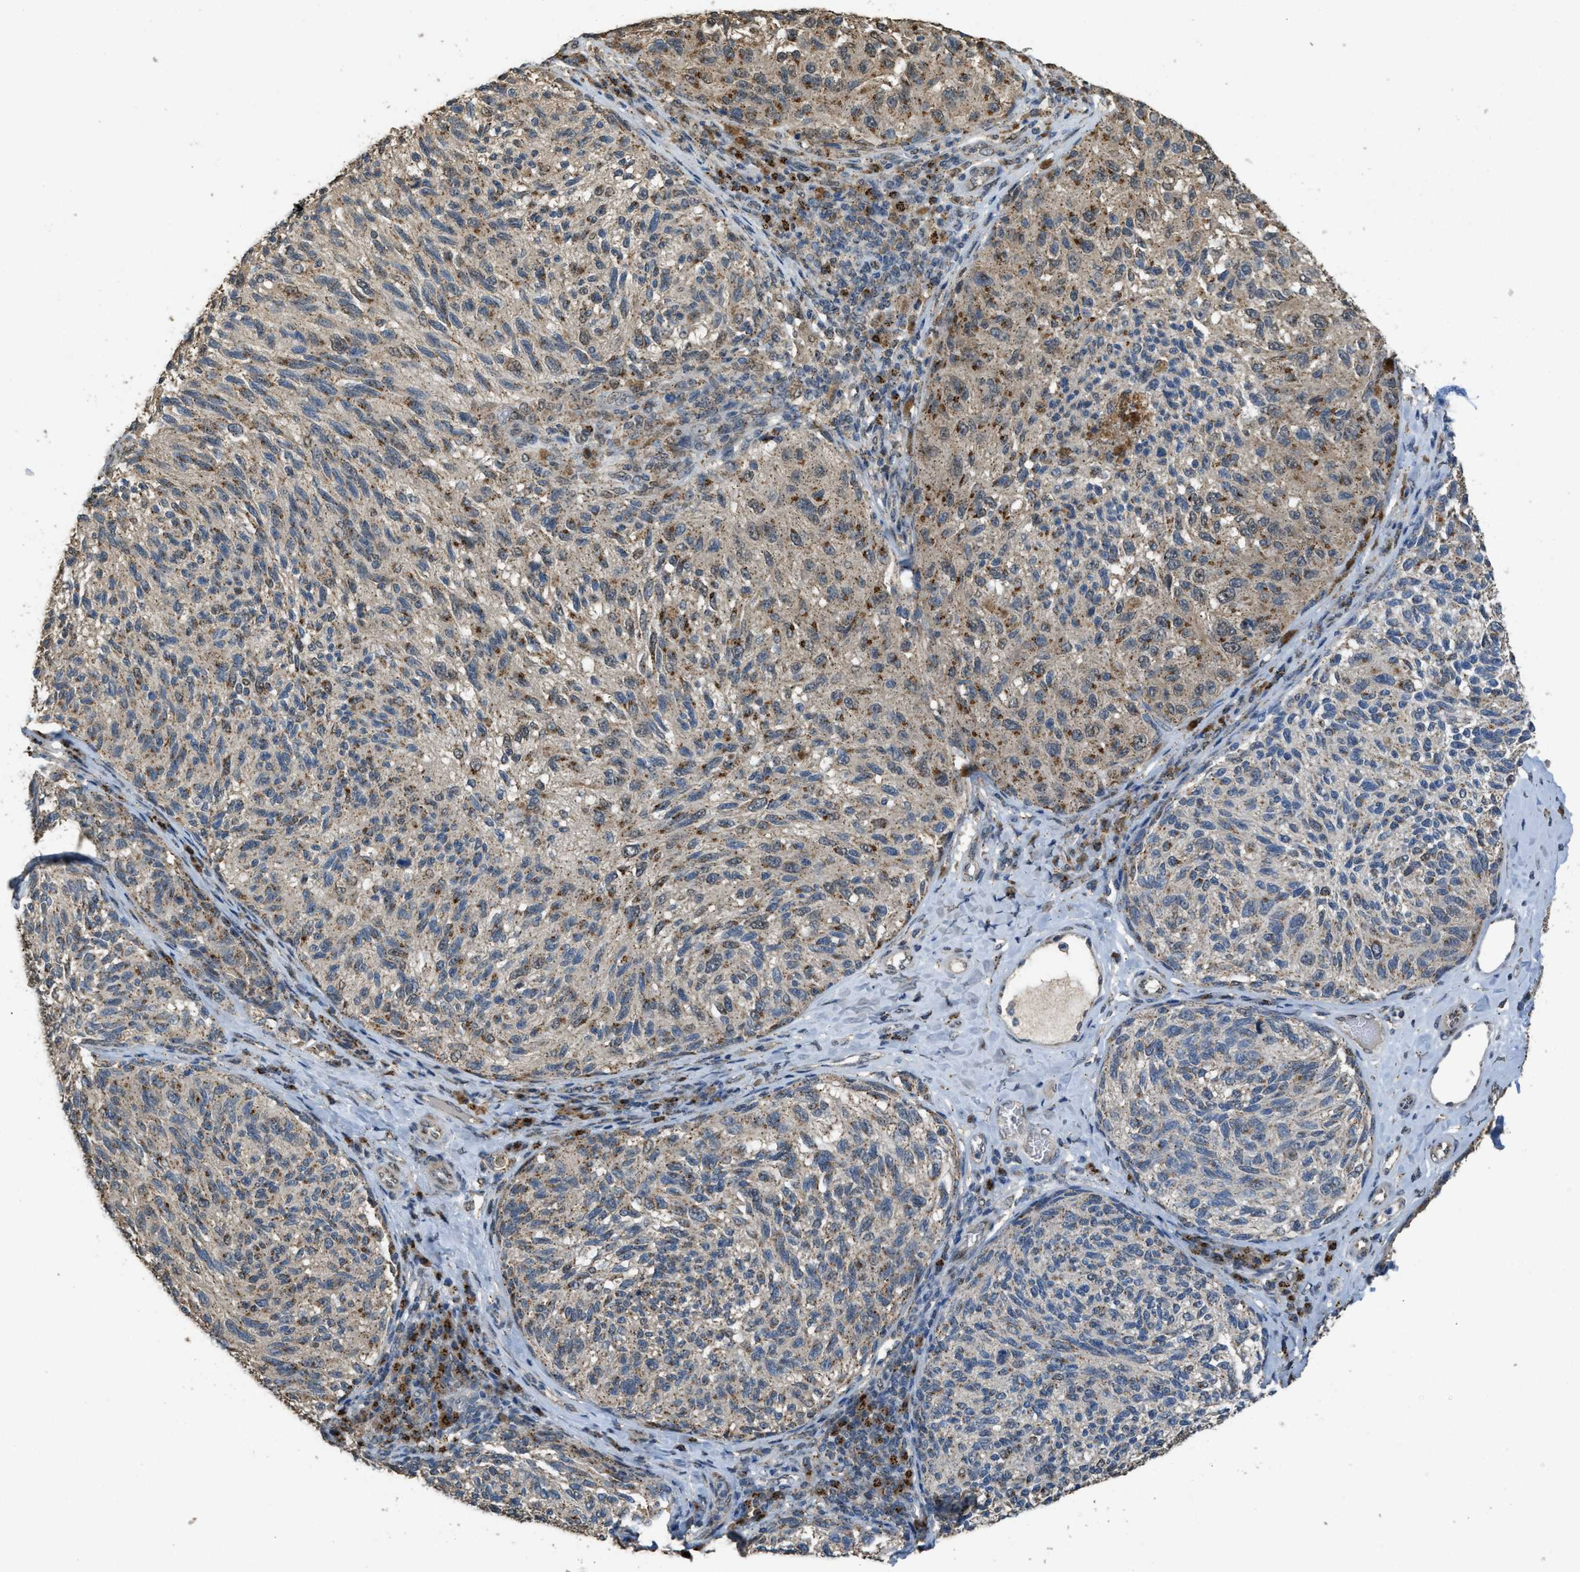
{"staining": {"intensity": "moderate", "quantity": ">75%", "location": "cytoplasmic/membranous"}, "tissue": "melanoma", "cell_type": "Tumor cells", "image_type": "cancer", "snomed": [{"axis": "morphology", "description": "Malignant melanoma, NOS"}, {"axis": "topography", "description": "Skin"}], "caption": "Immunohistochemistry (DAB) staining of malignant melanoma demonstrates moderate cytoplasmic/membranous protein expression in about >75% of tumor cells. (DAB (3,3'-diaminobenzidine) IHC with brightfield microscopy, high magnification).", "gene": "IPO7", "patient": {"sex": "female", "age": 73}}